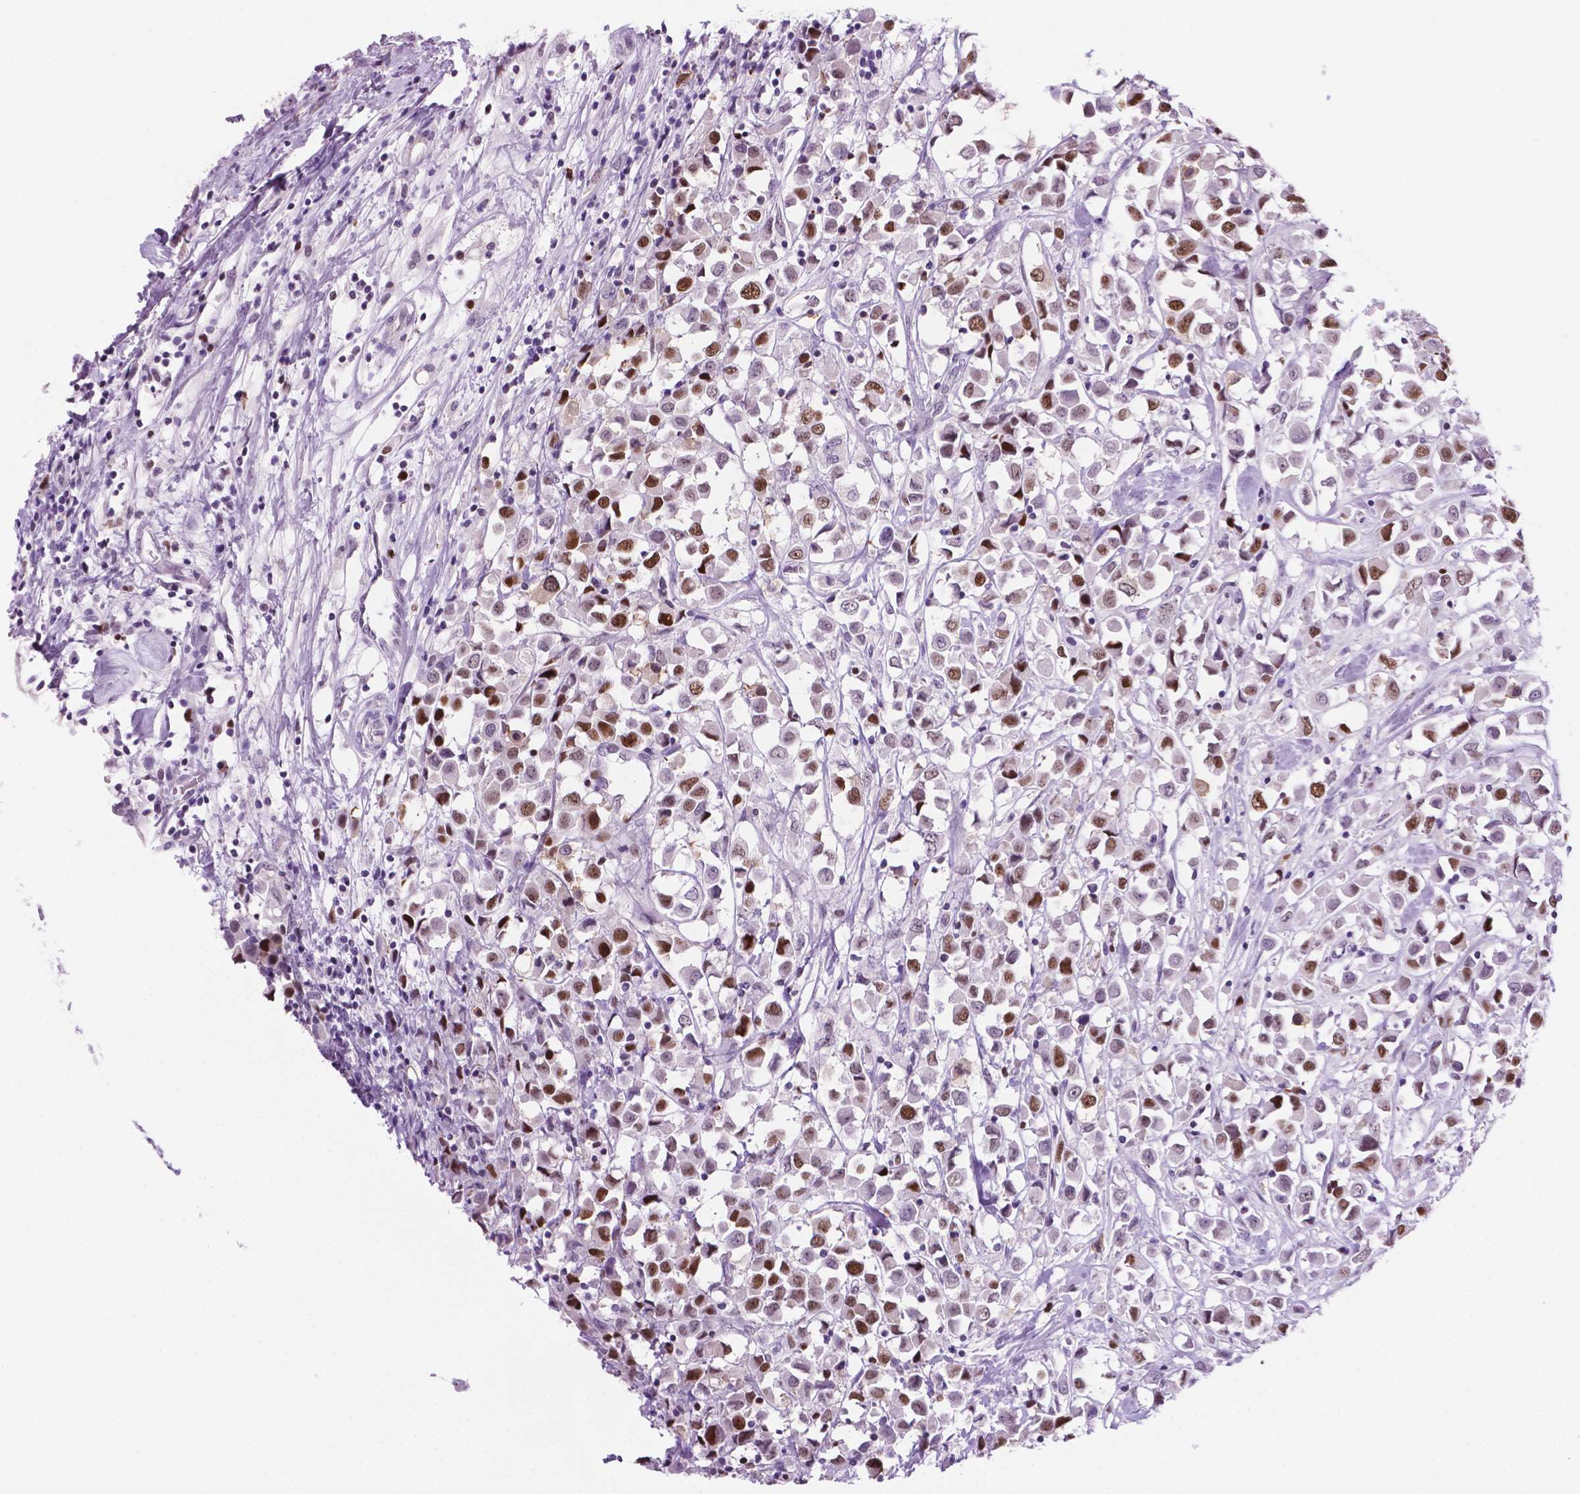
{"staining": {"intensity": "moderate", "quantity": ">75%", "location": "nuclear"}, "tissue": "breast cancer", "cell_type": "Tumor cells", "image_type": "cancer", "snomed": [{"axis": "morphology", "description": "Duct carcinoma"}, {"axis": "topography", "description": "Breast"}], "caption": "Brown immunohistochemical staining in human breast infiltrating ductal carcinoma demonstrates moderate nuclear expression in approximately >75% of tumor cells. The staining is performed using DAB (3,3'-diaminobenzidine) brown chromogen to label protein expression. The nuclei are counter-stained blue using hematoxylin.", "gene": "NCAPH2", "patient": {"sex": "female", "age": 61}}